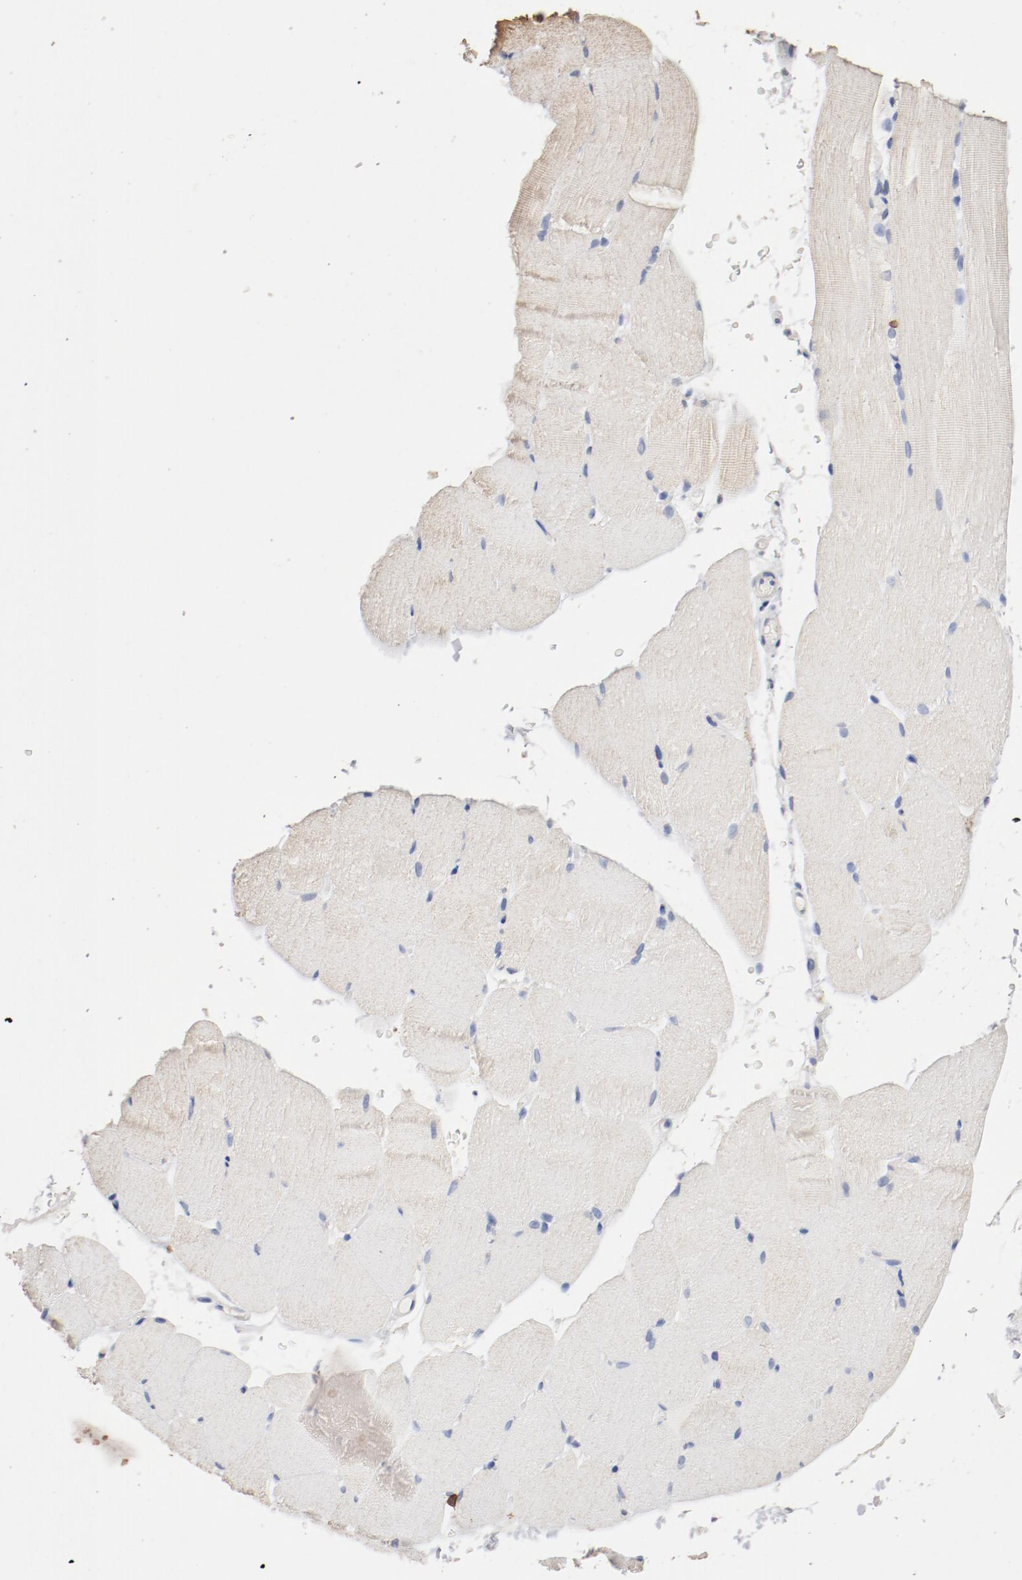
{"staining": {"intensity": "negative", "quantity": "none", "location": "none"}, "tissue": "skeletal muscle", "cell_type": "Myocytes", "image_type": "normal", "snomed": [{"axis": "morphology", "description": "Normal tissue, NOS"}, {"axis": "topography", "description": "Skeletal muscle"}], "caption": "High power microscopy photomicrograph of an immunohistochemistry (IHC) histopathology image of unremarkable skeletal muscle, revealing no significant positivity in myocytes.", "gene": "CD247", "patient": {"sex": "female", "age": 37}}